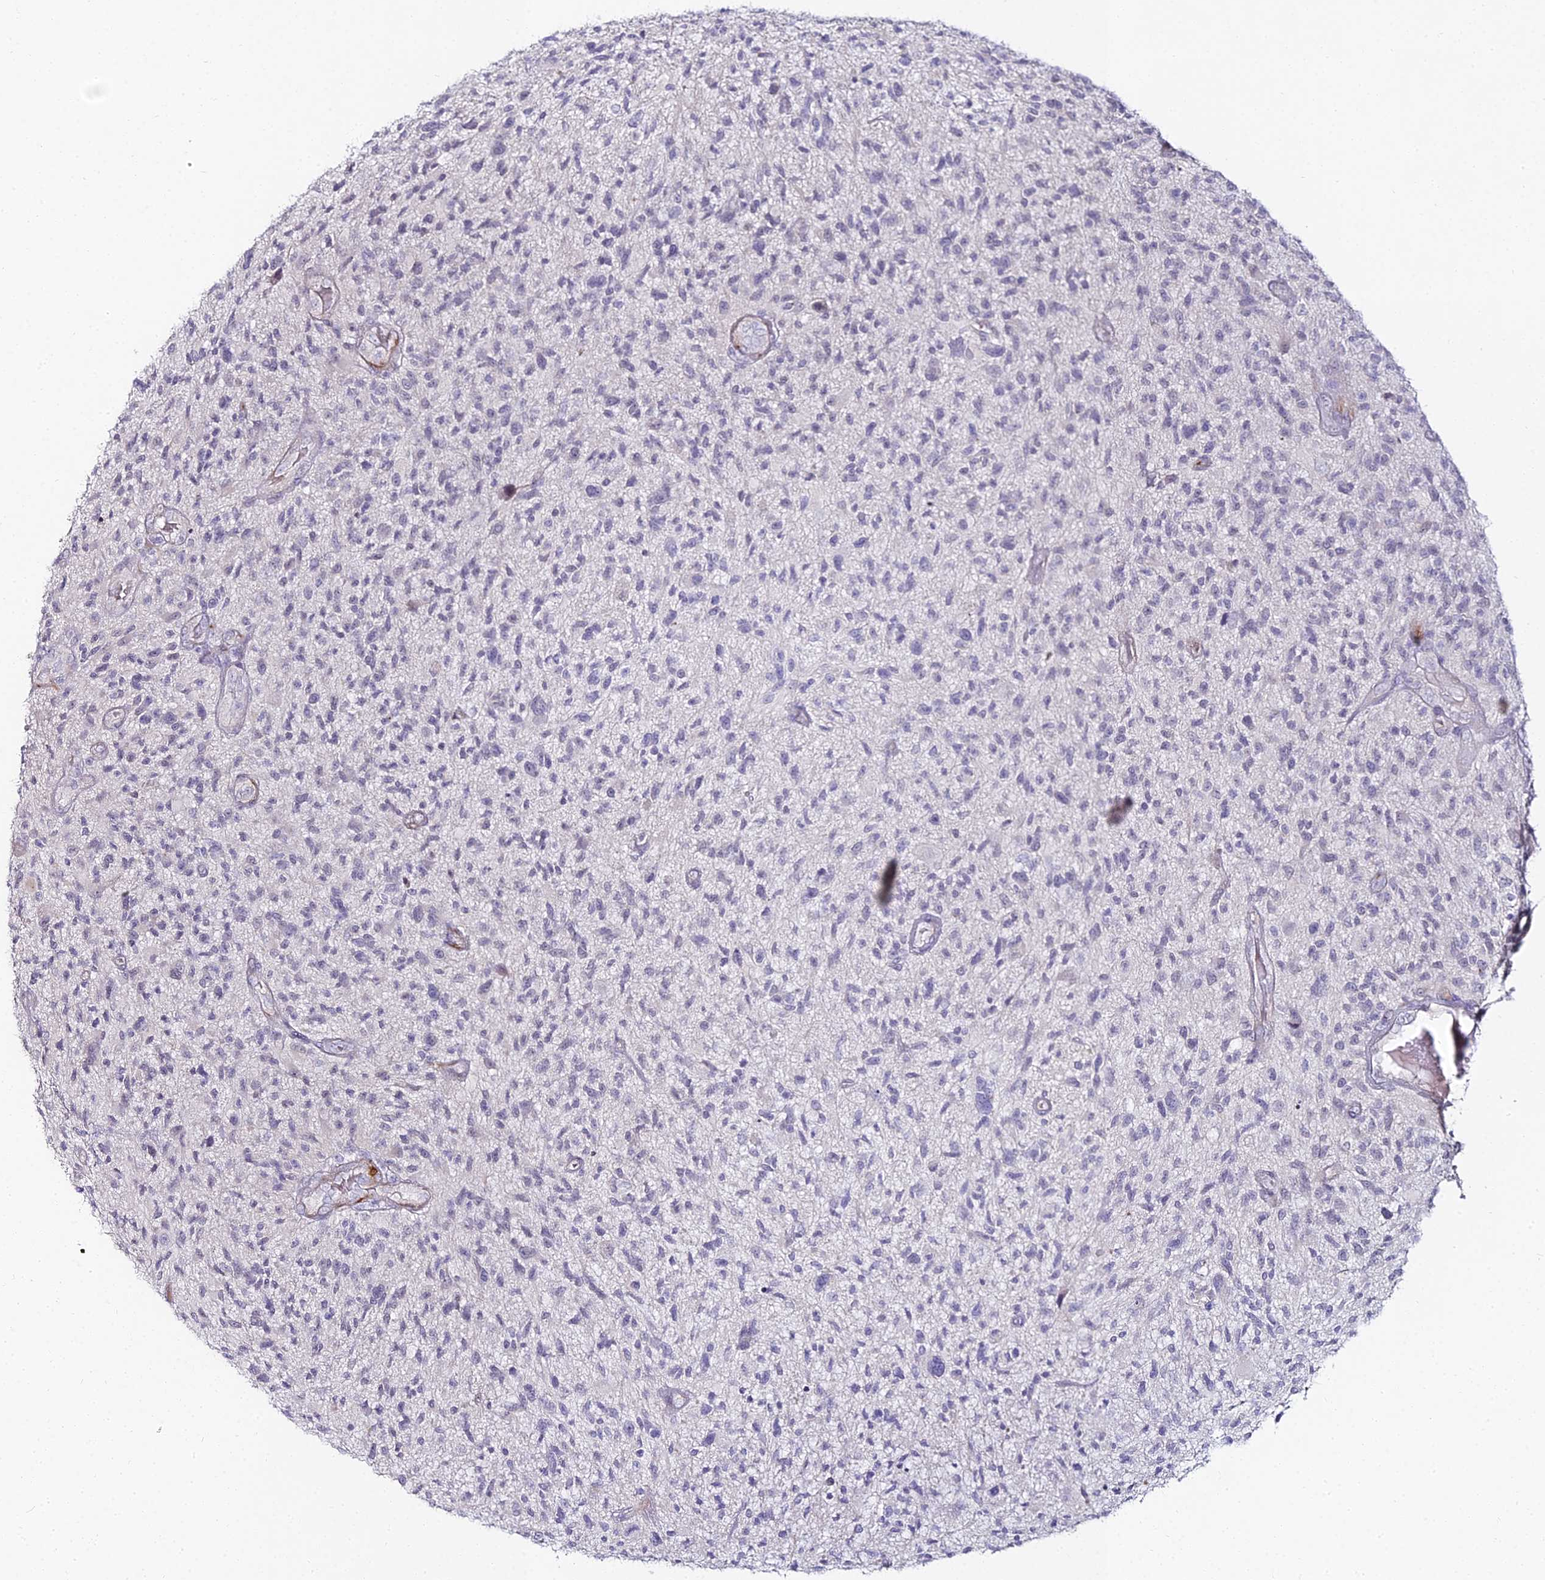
{"staining": {"intensity": "negative", "quantity": "none", "location": "none"}, "tissue": "glioma", "cell_type": "Tumor cells", "image_type": "cancer", "snomed": [{"axis": "morphology", "description": "Glioma, malignant, High grade"}, {"axis": "topography", "description": "Brain"}], "caption": "There is no significant staining in tumor cells of malignant glioma (high-grade).", "gene": "ALPG", "patient": {"sex": "male", "age": 47}}